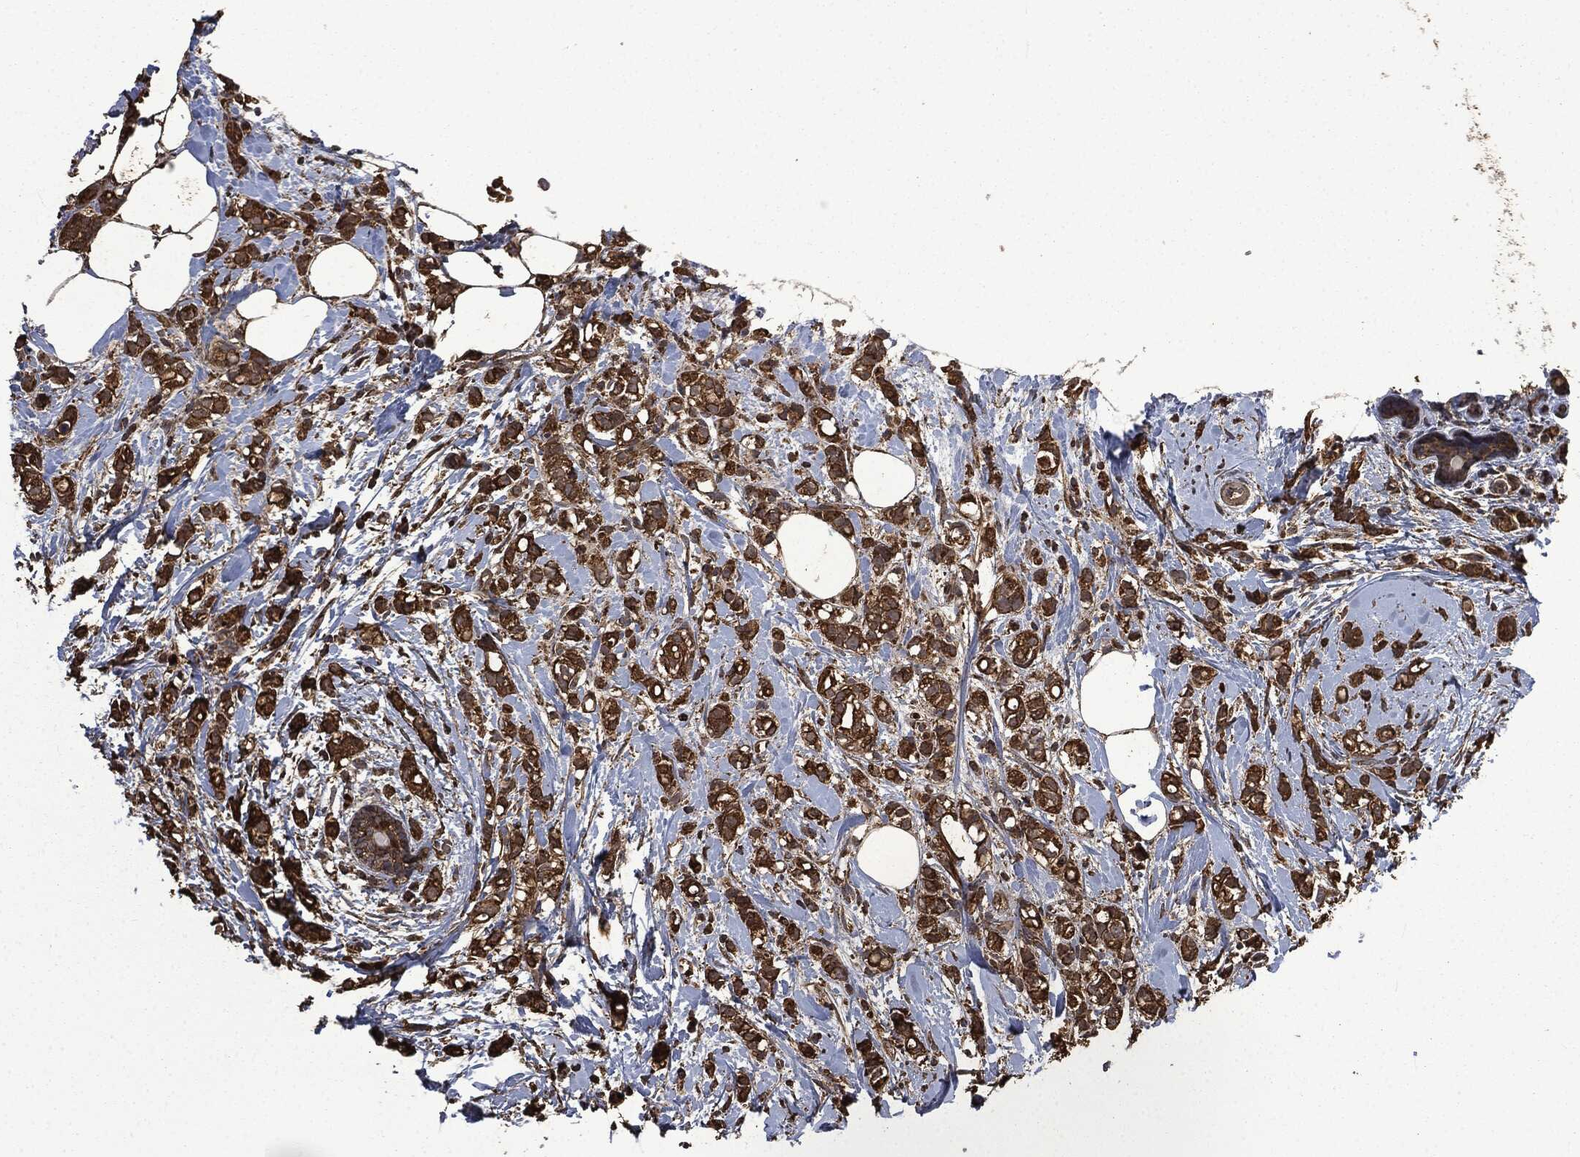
{"staining": {"intensity": "strong", "quantity": ">75%", "location": "cytoplasmic/membranous"}, "tissue": "breast cancer", "cell_type": "Tumor cells", "image_type": "cancer", "snomed": [{"axis": "morphology", "description": "Normal tissue, NOS"}, {"axis": "morphology", "description": "Duct carcinoma"}, {"axis": "topography", "description": "Breast"}], "caption": "Tumor cells exhibit high levels of strong cytoplasmic/membranous positivity in about >75% of cells in breast cancer (infiltrating ductal carcinoma).", "gene": "LIG3", "patient": {"sex": "female", "age": 44}}